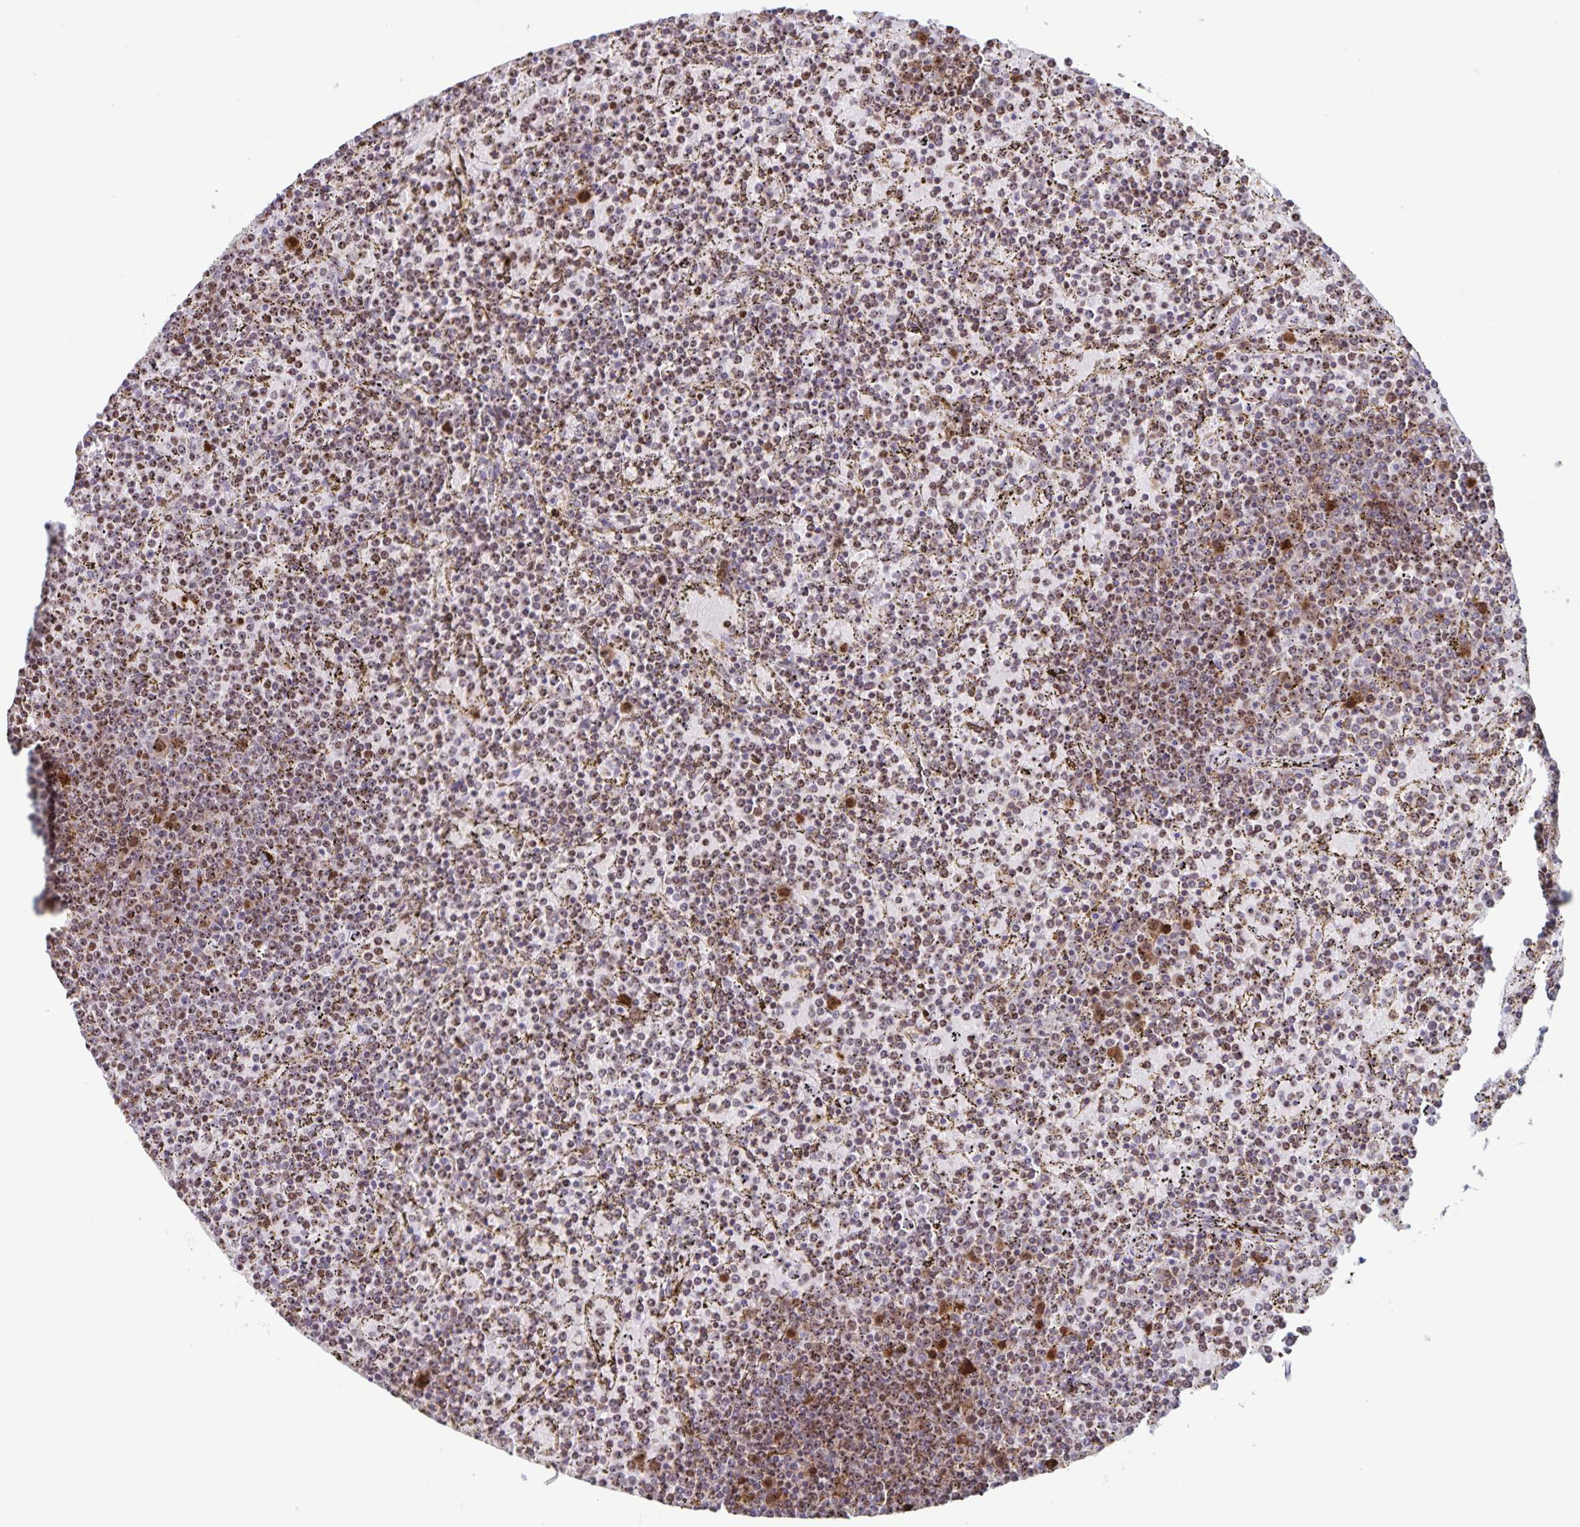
{"staining": {"intensity": "moderate", "quantity": "25%-75%", "location": "nuclear"}, "tissue": "lymphoma", "cell_type": "Tumor cells", "image_type": "cancer", "snomed": [{"axis": "morphology", "description": "Malignant lymphoma, non-Hodgkin's type, Low grade"}, {"axis": "topography", "description": "Spleen"}], "caption": "Human lymphoma stained for a protein (brown) reveals moderate nuclear positive staining in about 25%-75% of tumor cells.", "gene": "DUT", "patient": {"sex": "female", "age": 77}}